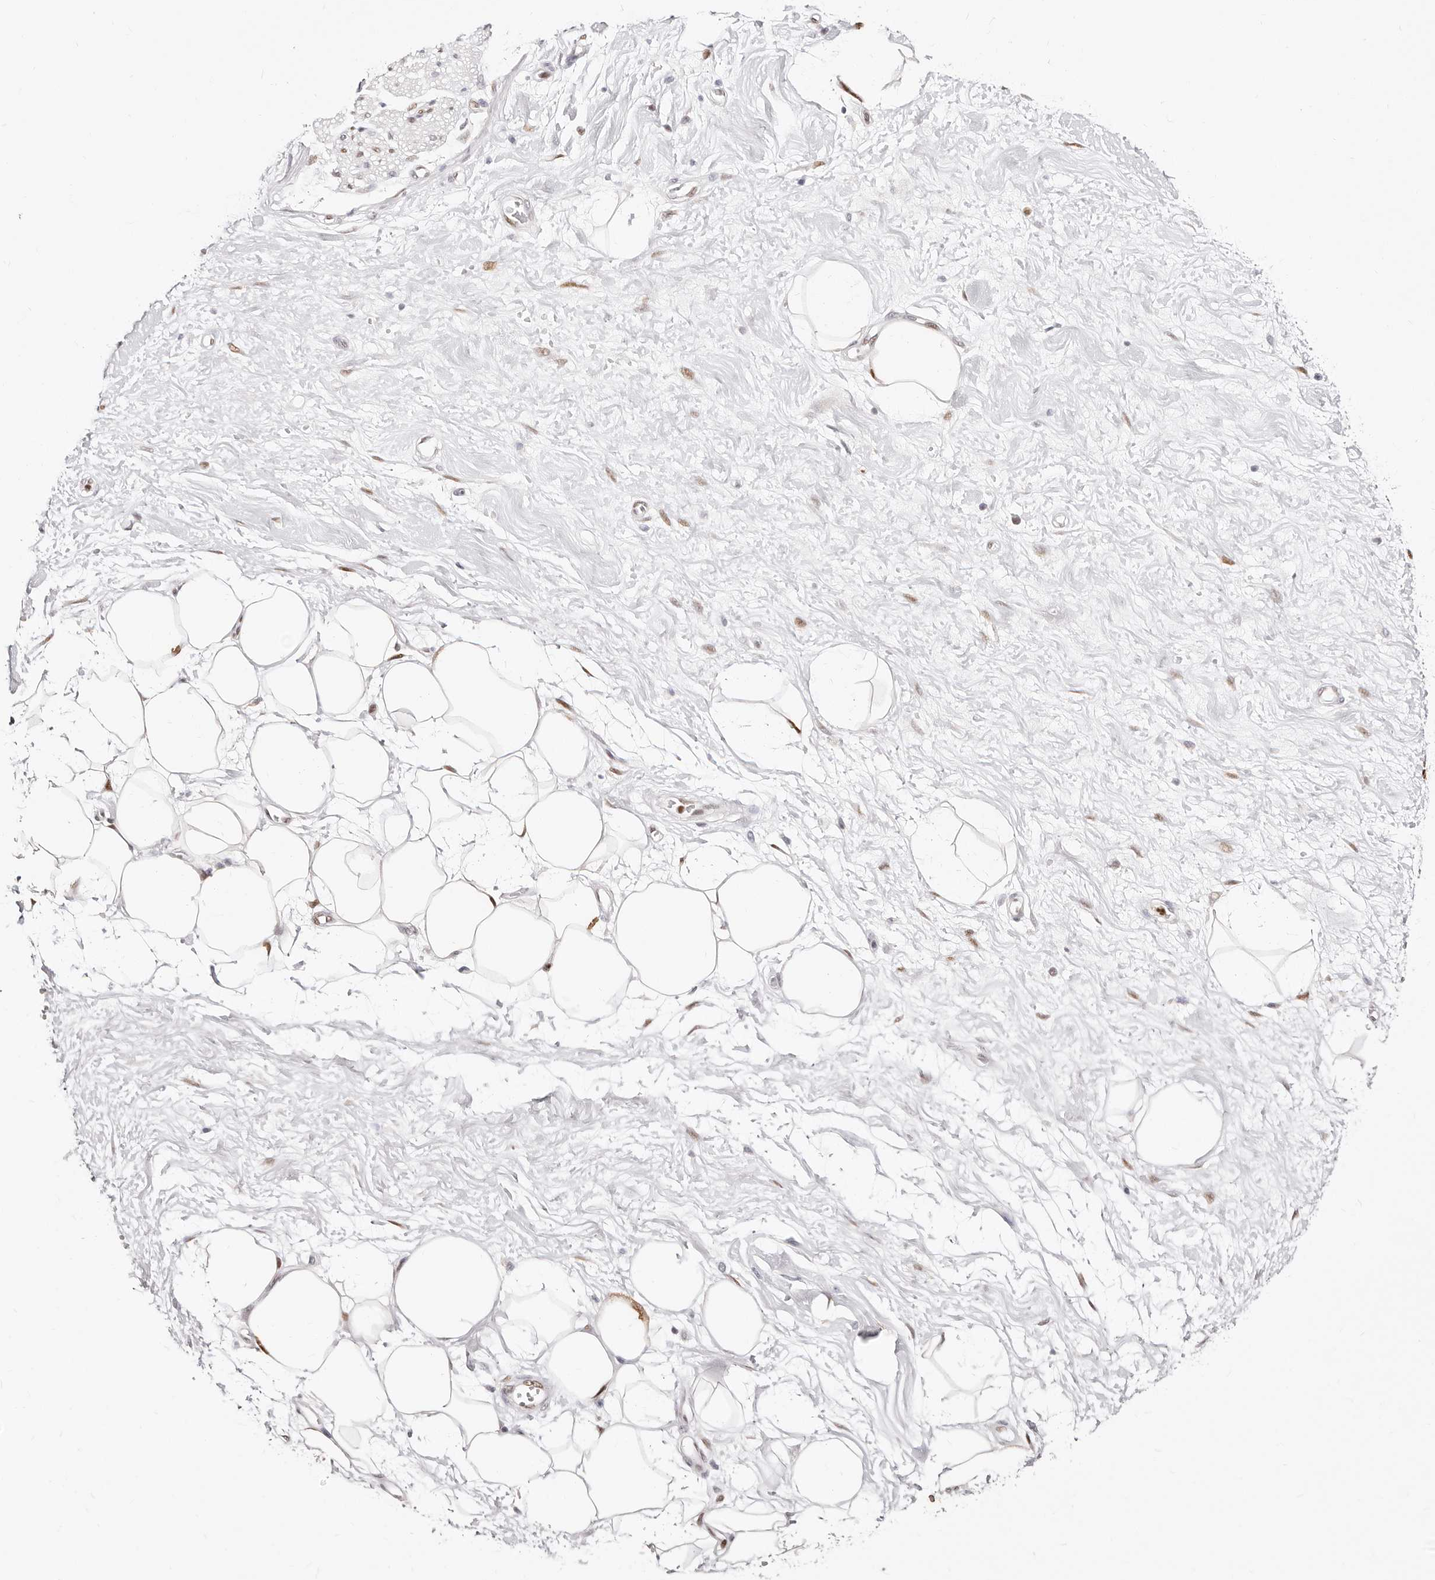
{"staining": {"intensity": "moderate", "quantity": ">75%", "location": "nuclear"}, "tissue": "adipose tissue", "cell_type": "Adipocytes", "image_type": "normal", "snomed": [{"axis": "morphology", "description": "Normal tissue, NOS"}, {"axis": "morphology", "description": "Adenocarcinoma, NOS"}, {"axis": "topography", "description": "Pancreas"}, {"axis": "topography", "description": "Peripheral nerve tissue"}], "caption": "Protein staining of normal adipose tissue reveals moderate nuclear expression in about >75% of adipocytes.", "gene": "TKT", "patient": {"sex": "male", "age": 59}}